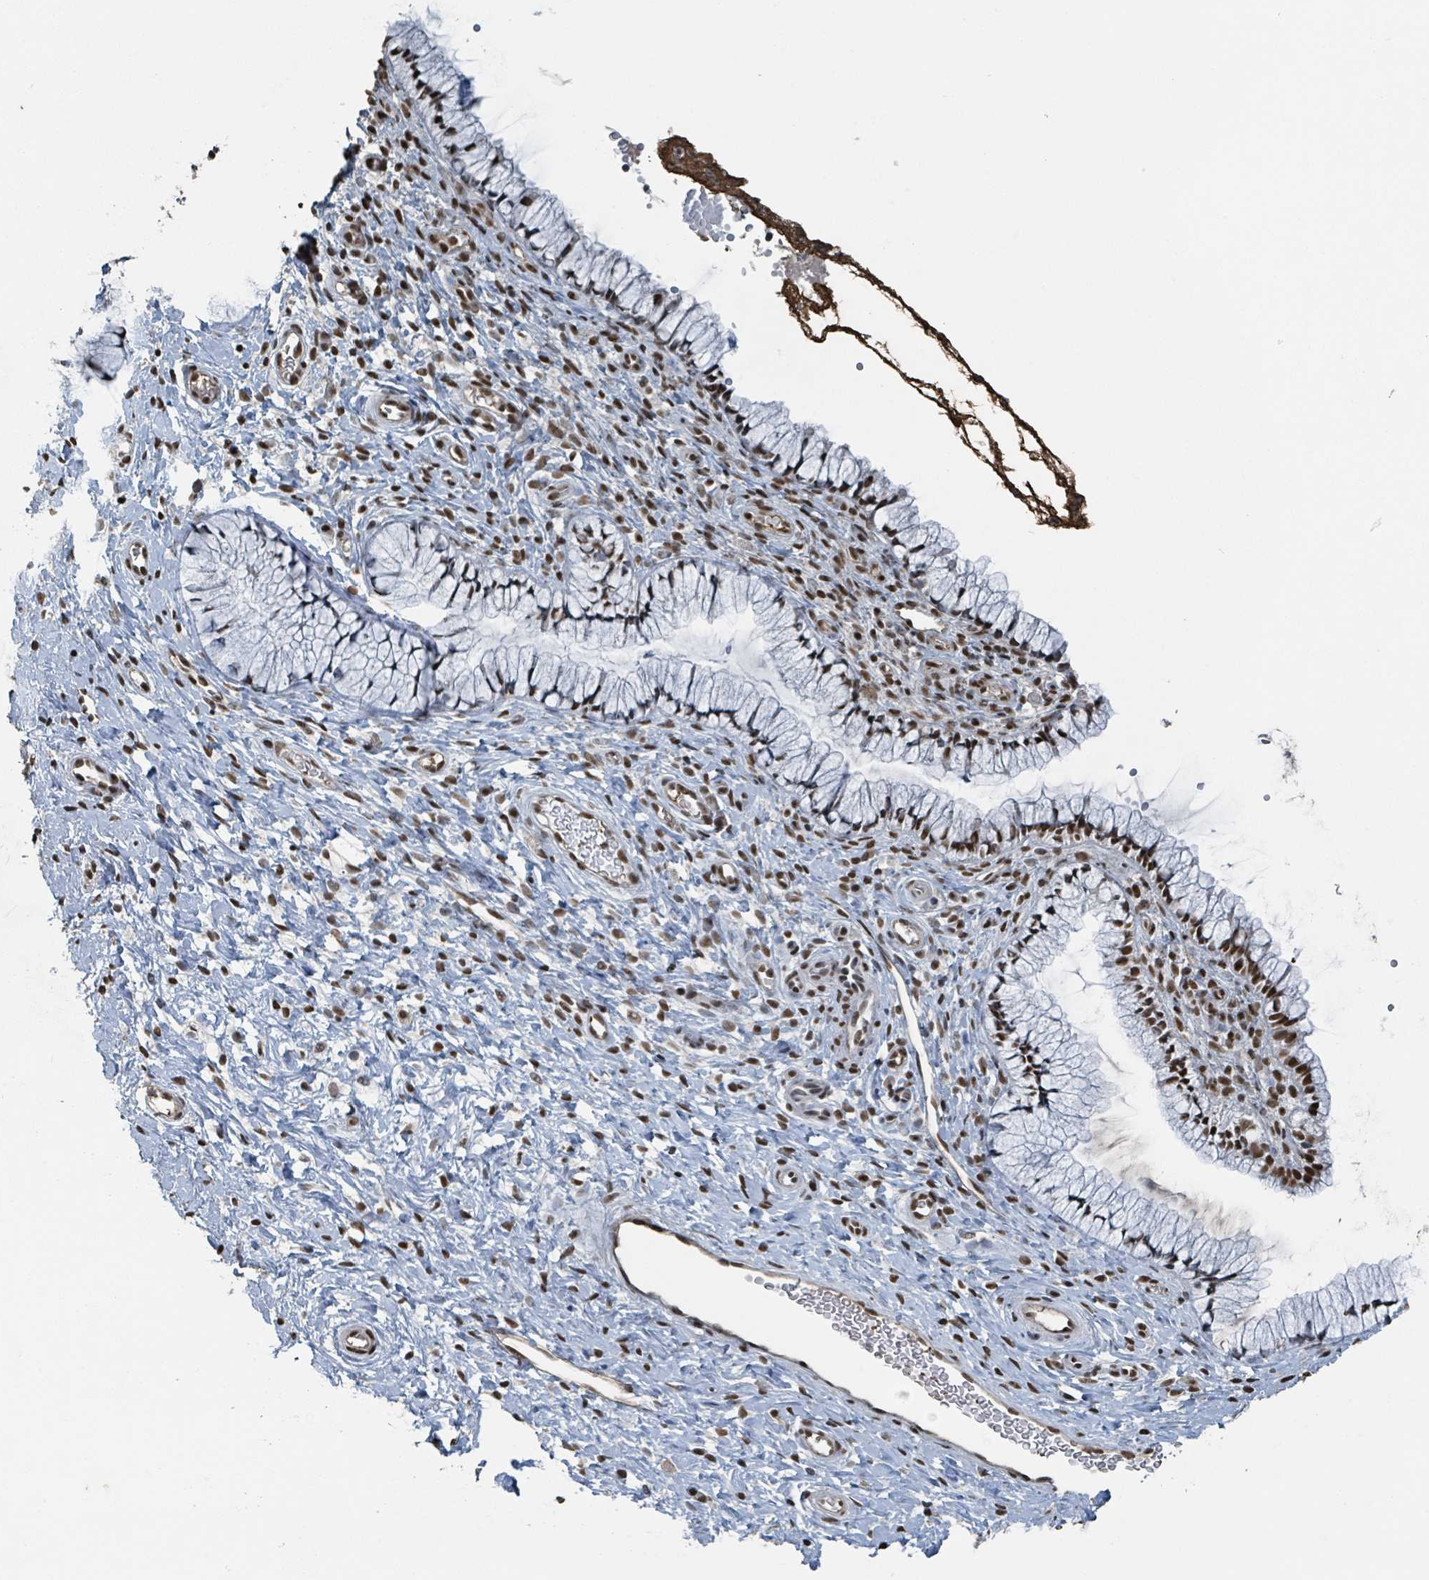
{"staining": {"intensity": "moderate", "quantity": ">75%", "location": "nuclear"}, "tissue": "cervix", "cell_type": "Glandular cells", "image_type": "normal", "snomed": [{"axis": "morphology", "description": "Normal tissue, NOS"}, {"axis": "topography", "description": "Cervix"}], "caption": "This is a micrograph of immunohistochemistry staining of normal cervix, which shows moderate staining in the nuclear of glandular cells.", "gene": "PHIP", "patient": {"sex": "female", "age": 36}}